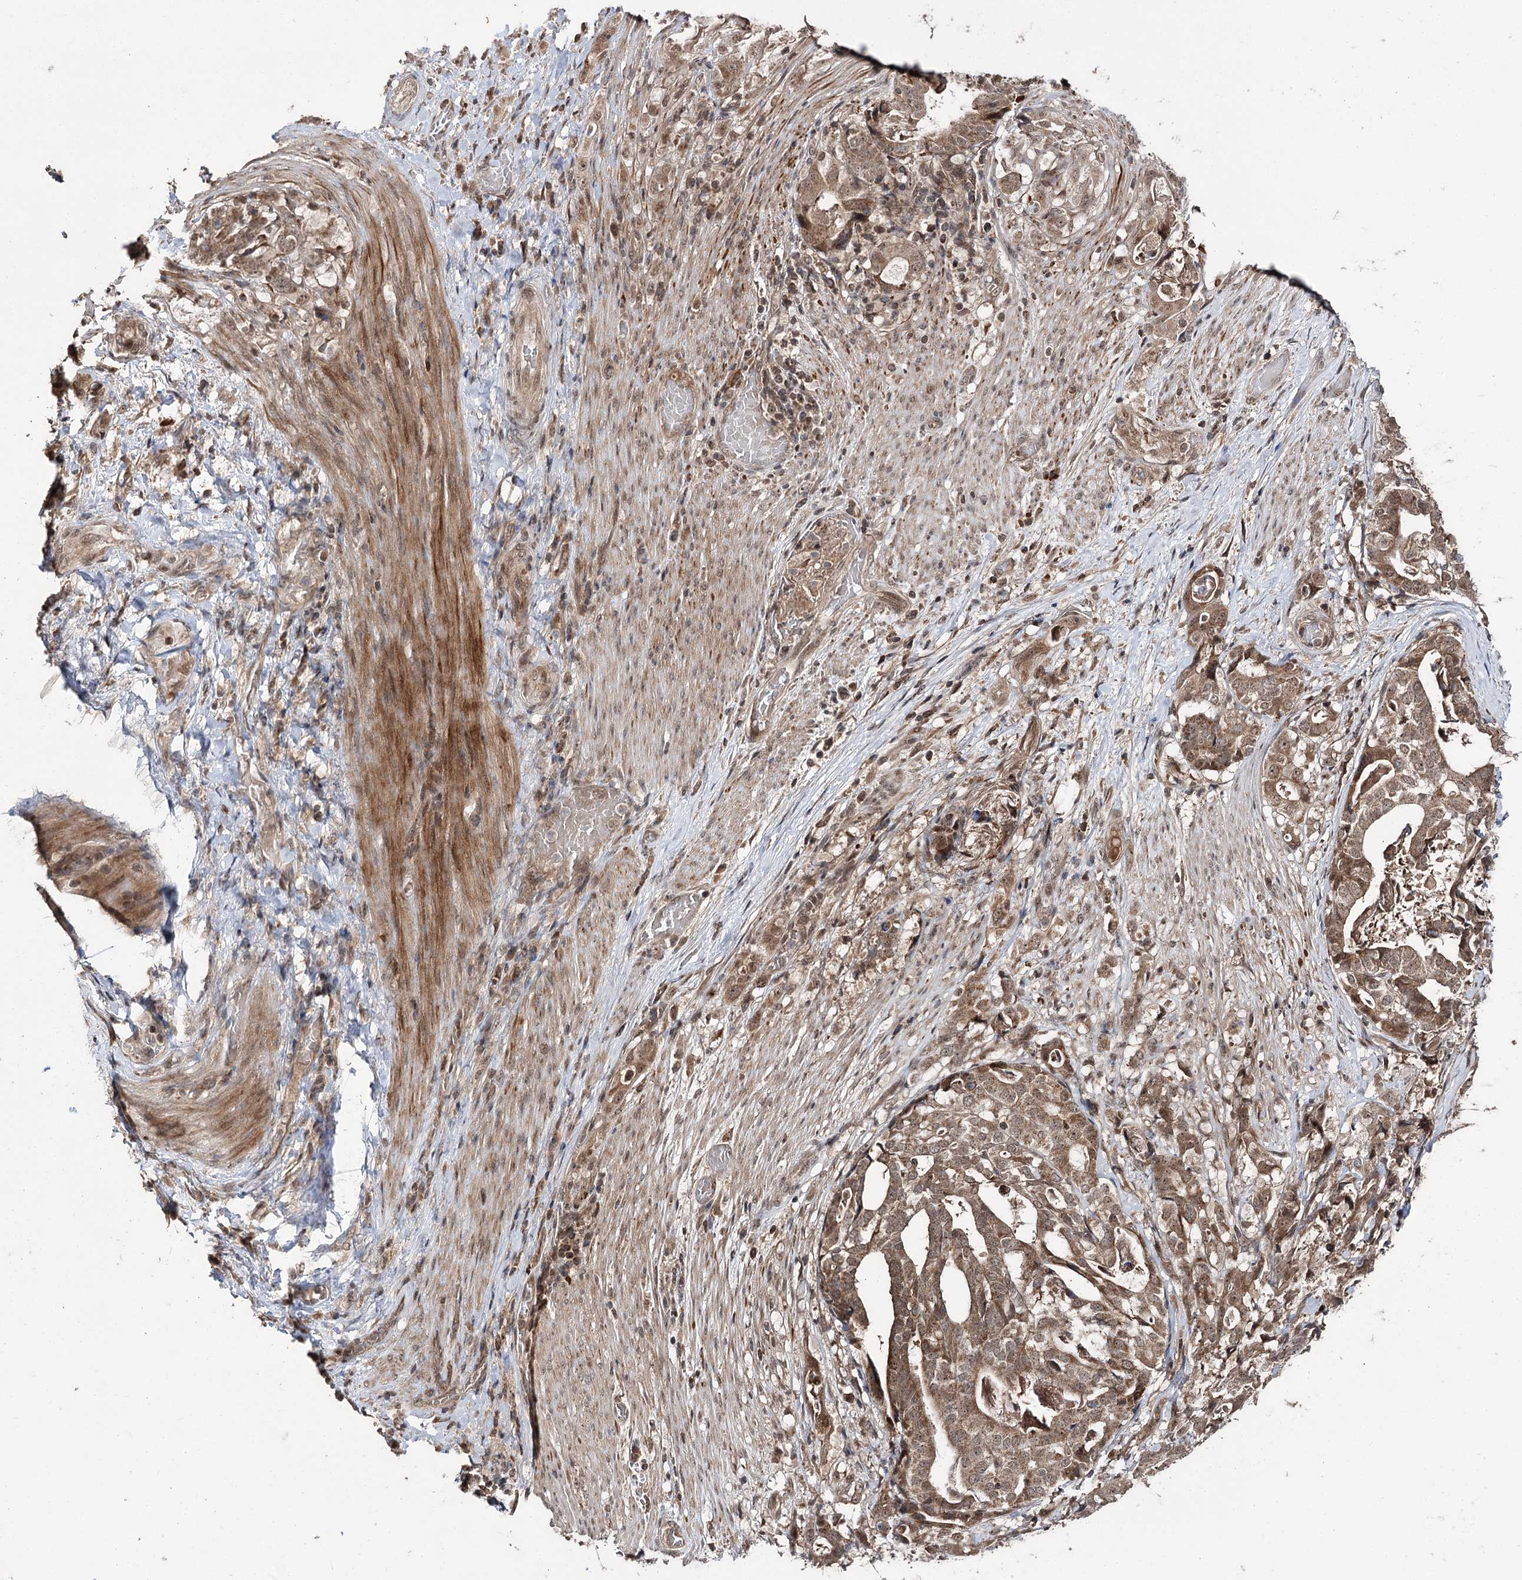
{"staining": {"intensity": "moderate", "quantity": ">75%", "location": "cytoplasmic/membranous,nuclear"}, "tissue": "stomach cancer", "cell_type": "Tumor cells", "image_type": "cancer", "snomed": [{"axis": "morphology", "description": "Adenocarcinoma, NOS"}, {"axis": "topography", "description": "Stomach"}], "caption": "Protein positivity by immunohistochemistry (IHC) reveals moderate cytoplasmic/membranous and nuclear expression in about >75% of tumor cells in stomach adenocarcinoma.", "gene": "FAM53B", "patient": {"sex": "male", "age": 48}}